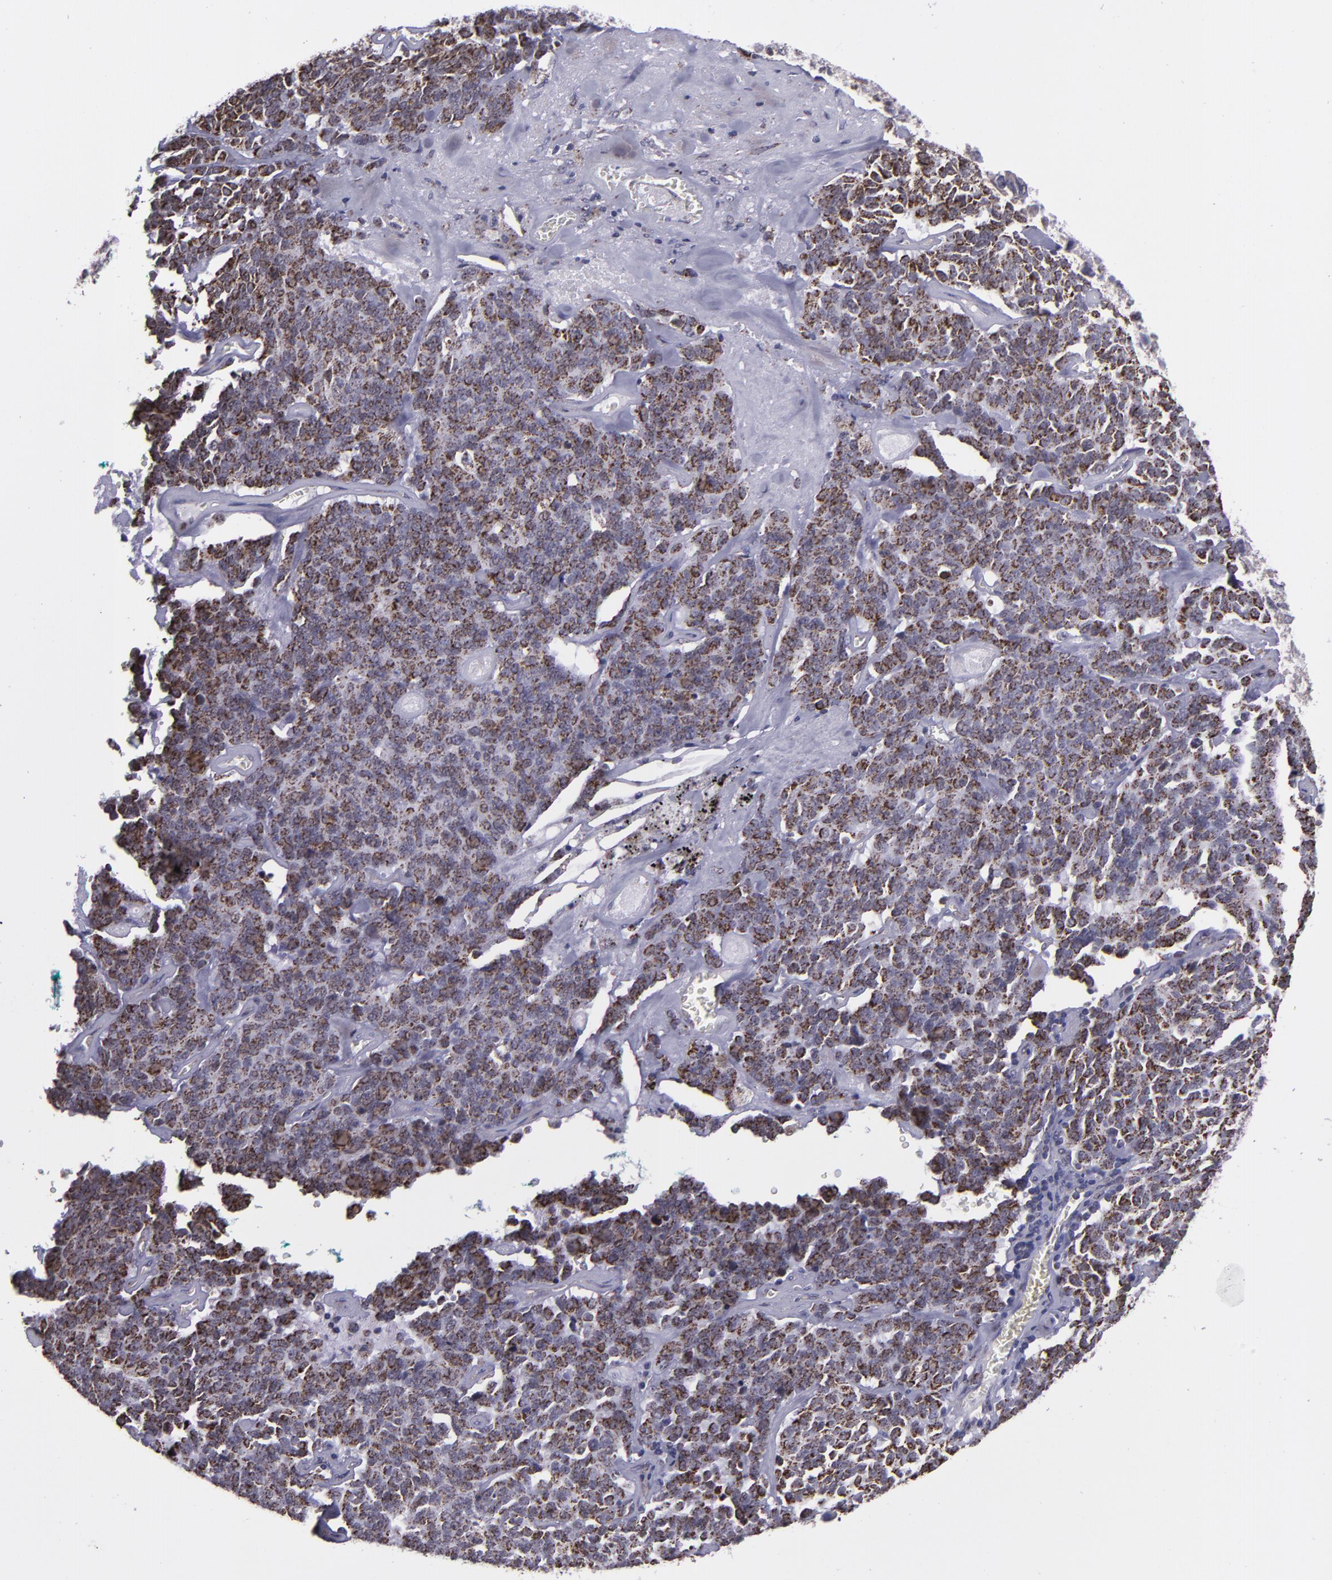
{"staining": {"intensity": "moderate", "quantity": "25%-75%", "location": "cytoplasmic/membranous"}, "tissue": "lung cancer", "cell_type": "Tumor cells", "image_type": "cancer", "snomed": [{"axis": "morphology", "description": "Neoplasm, malignant, NOS"}, {"axis": "topography", "description": "Lung"}], "caption": "High-power microscopy captured an immunohistochemistry (IHC) photomicrograph of lung cancer, revealing moderate cytoplasmic/membranous positivity in approximately 25%-75% of tumor cells.", "gene": "LONP1", "patient": {"sex": "female", "age": 58}}